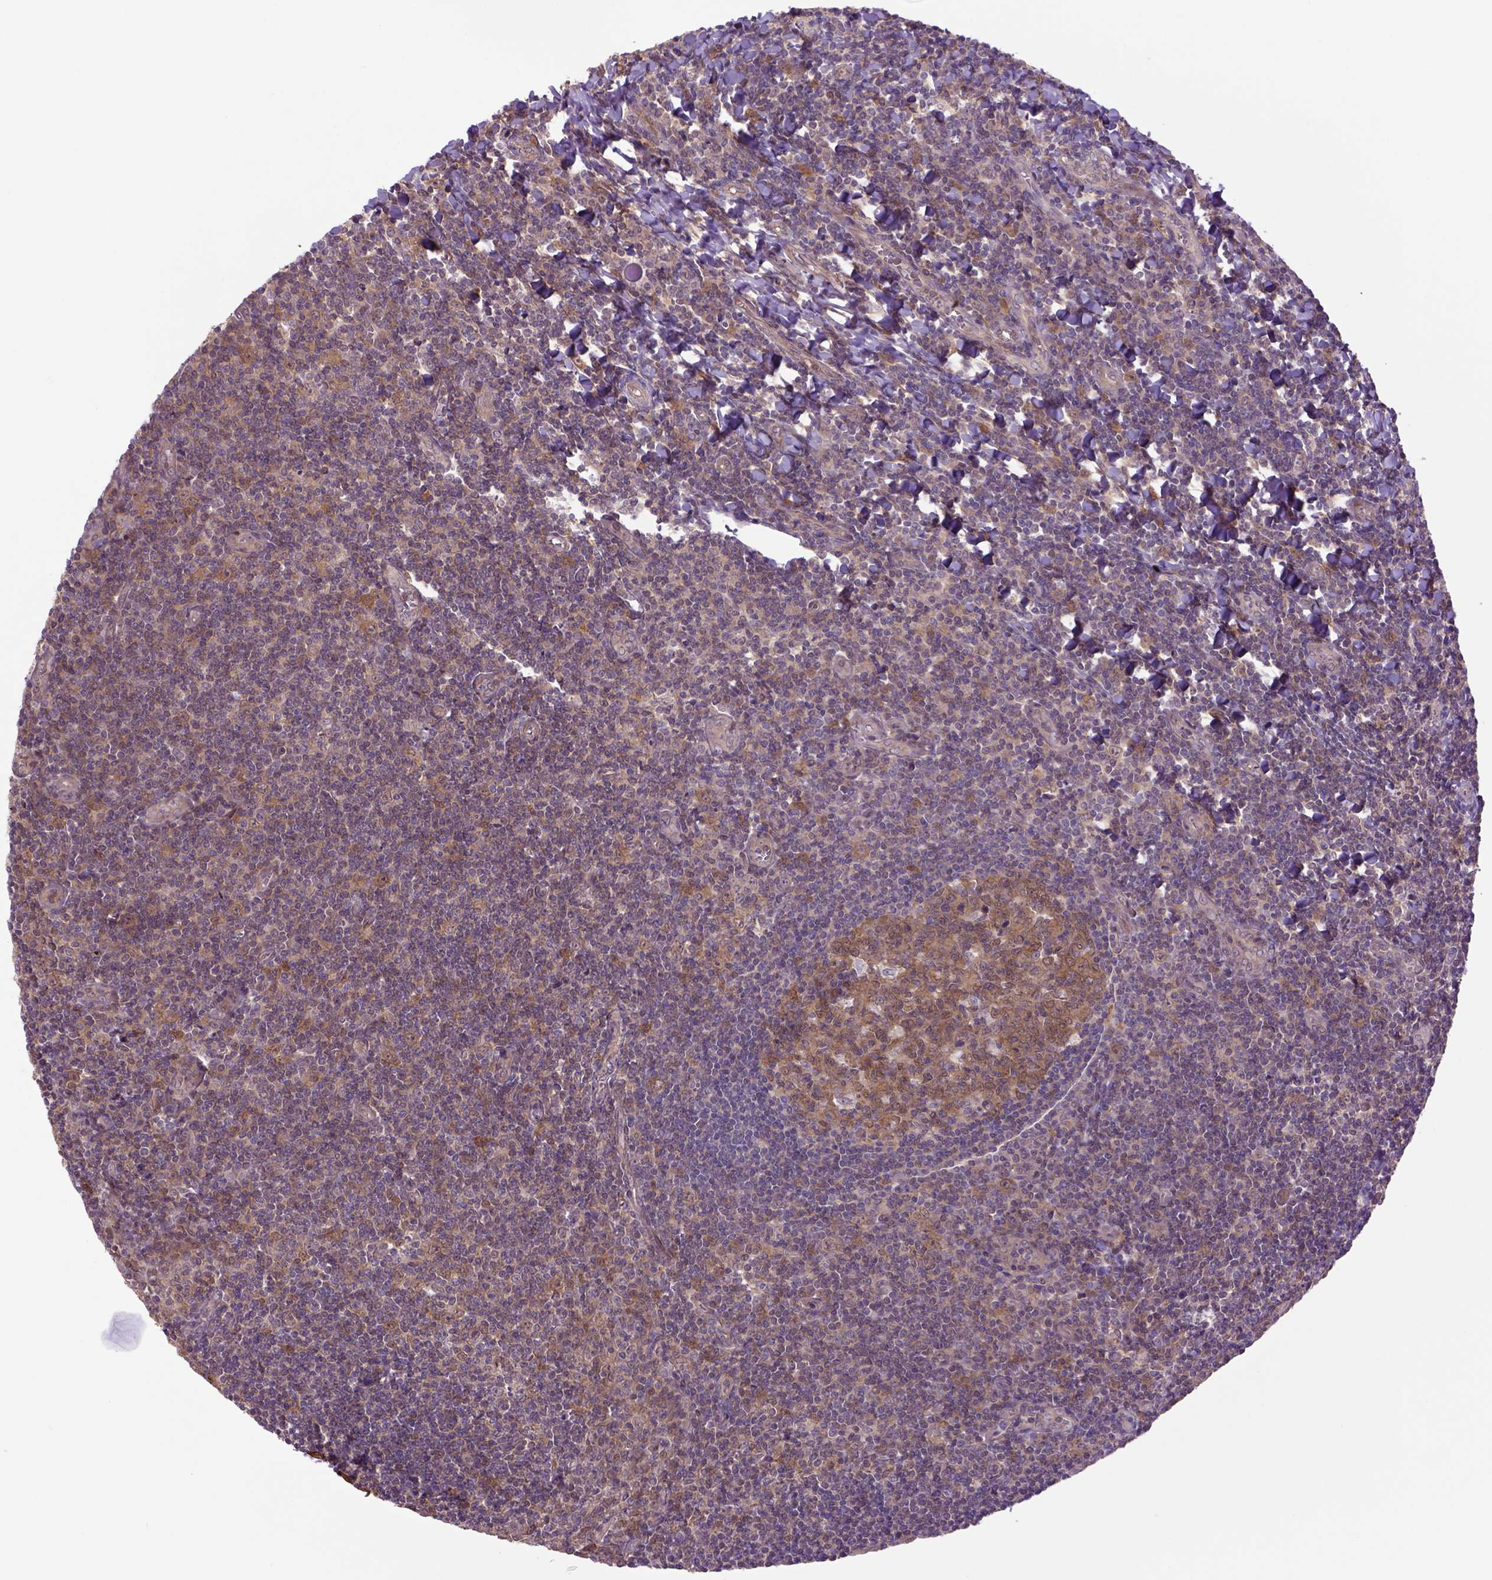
{"staining": {"intensity": "strong", "quantity": ">75%", "location": "cytoplasmic/membranous"}, "tissue": "tonsil", "cell_type": "Germinal center cells", "image_type": "normal", "snomed": [{"axis": "morphology", "description": "Normal tissue, NOS"}, {"axis": "morphology", "description": "Inflammation, NOS"}, {"axis": "topography", "description": "Tonsil"}], "caption": "An immunohistochemistry image of normal tissue is shown. Protein staining in brown labels strong cytoplasmic/membranous positivity in tonsil within germinal center cells.", "gene": "HSPBP1", "patient": {"sex": "female", "age": 31}}